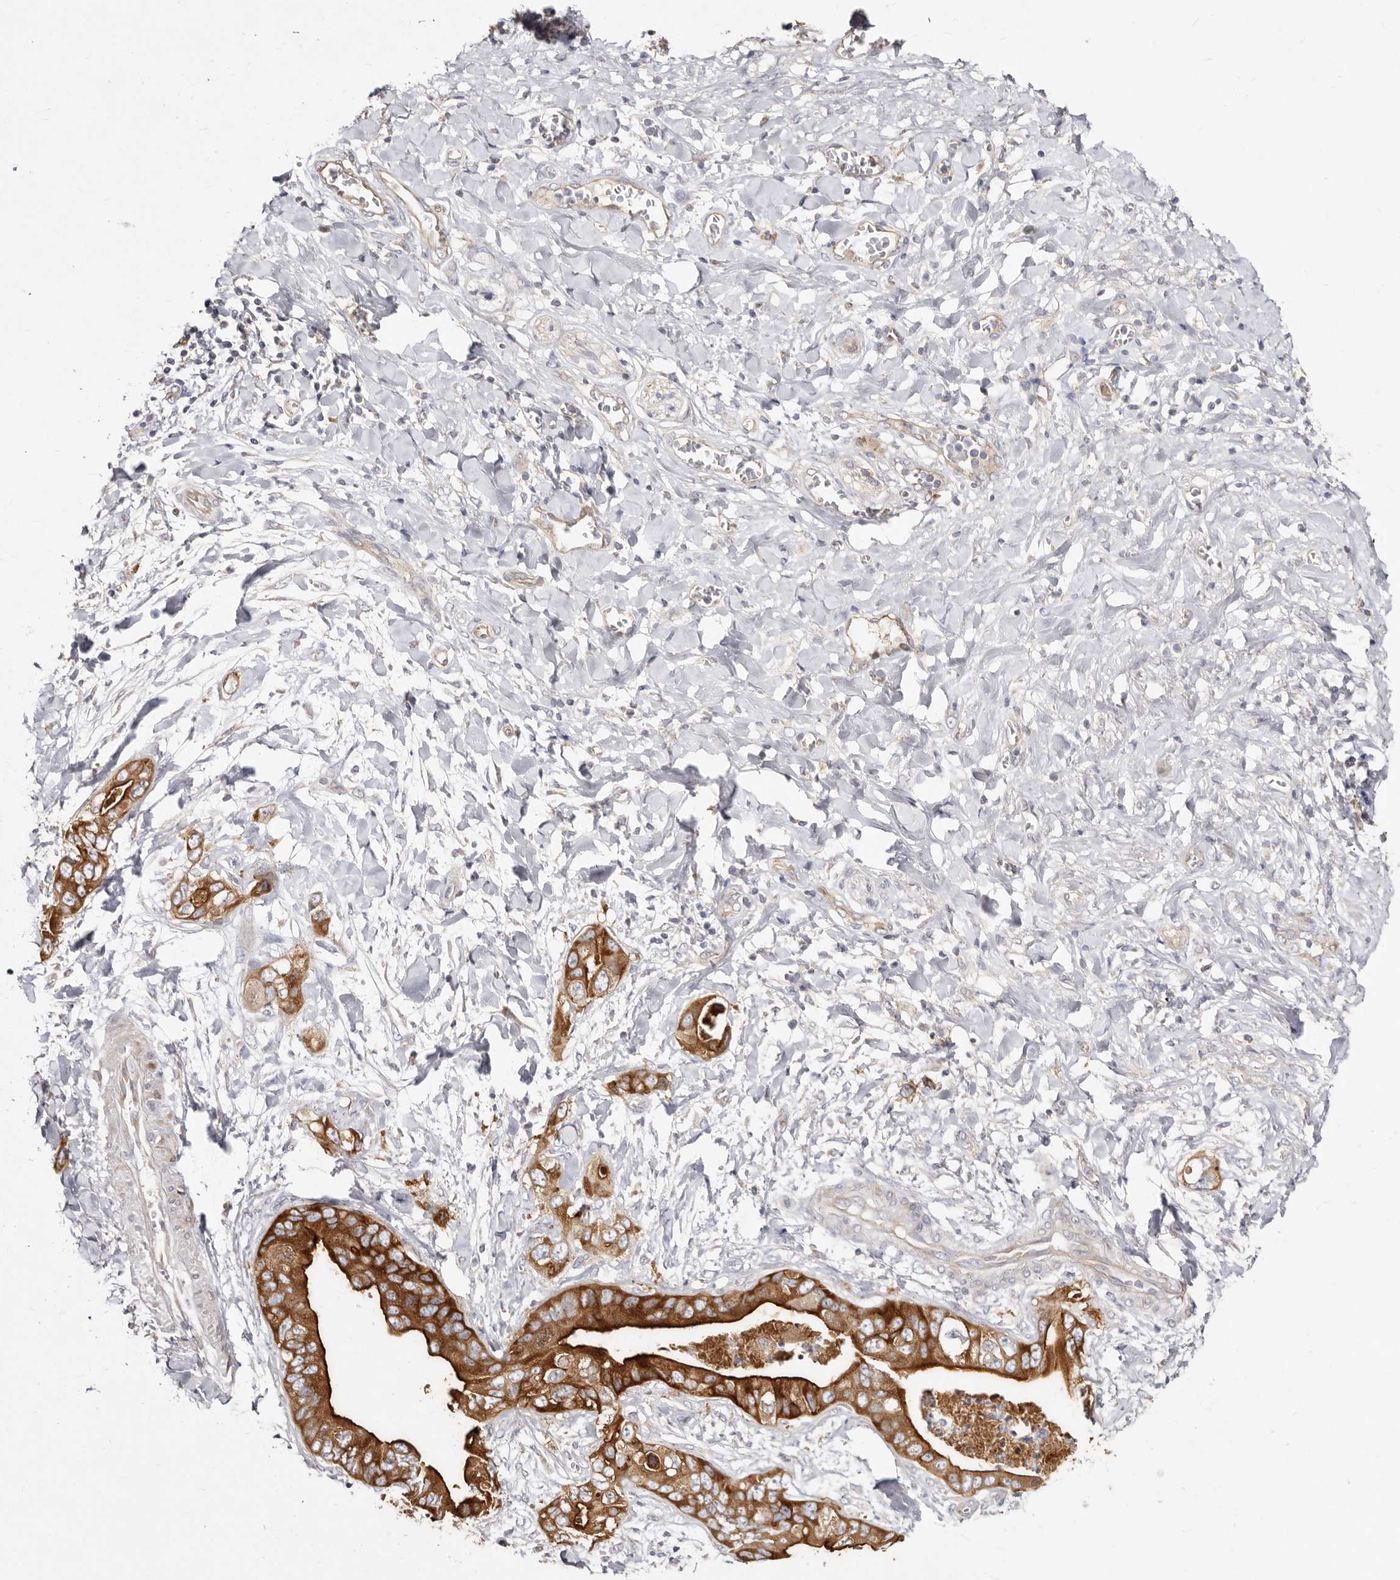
{"staining": {"intensity": "strong", "quantity": ">75%", "location": "cytoplasmic/membranous"}, "tissue": "pancreatic cancer", "cell_type": "Tumor cells", "image_type": "cancer", "snomed": [{"axis": "morphology", "description": "Adenocarcinoma, NOS"}, {"axis": "topography", "description": "Pancreas"}], "caption": "Immunohistochemical staining of human adenocarcinoma (pancreatic) displays strong cytoplasmic/membranous protein staining in approximately >75% of tumor cells.", "gene": "BAIAP2L1", "patient": {"sex": "female", "age": 78}}